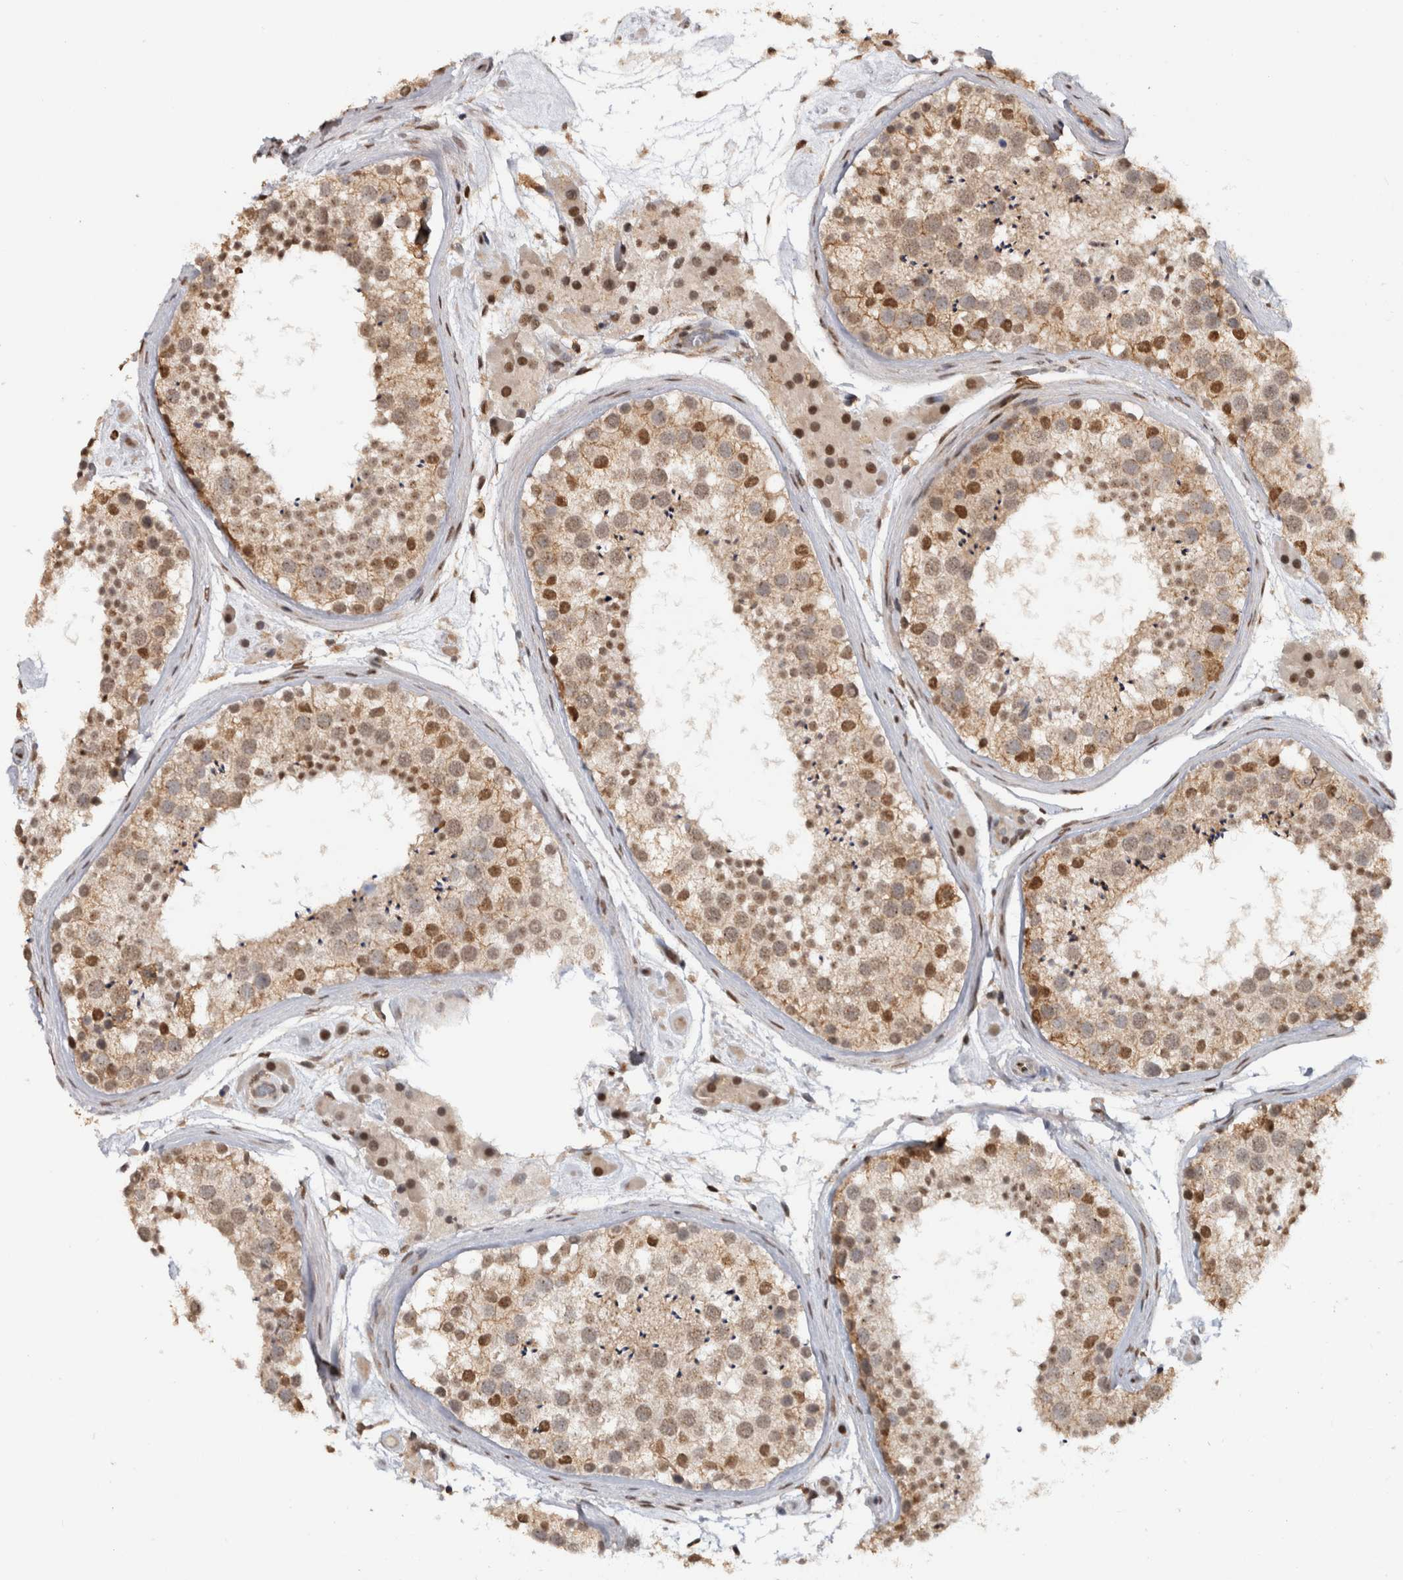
{"staining": {"intensity": "moderate", "quantity": ">75%", "location": "cytoplasmic/membranous,nuclear"}, "tissue": "testis", "cell_type": "Cells in seminiferous ducts", "image_type": "normal", "snomed": [{"axis": "morphology", "description": "Normal tissue, NOS"}, {"axis": "topography", "description": "Testis"}], "caption": "This image displays normal testis stained with immunohistochemistry (IHC) to label a protein in brown. The cytoplasmic/membranous,nuclear of cells in seminiferous ducts show moderate positivity for the protein. Nuclei are counter-stained blue.", "gene": "RPS6KA2", "patient": {"sex": "male", "age": 46}}